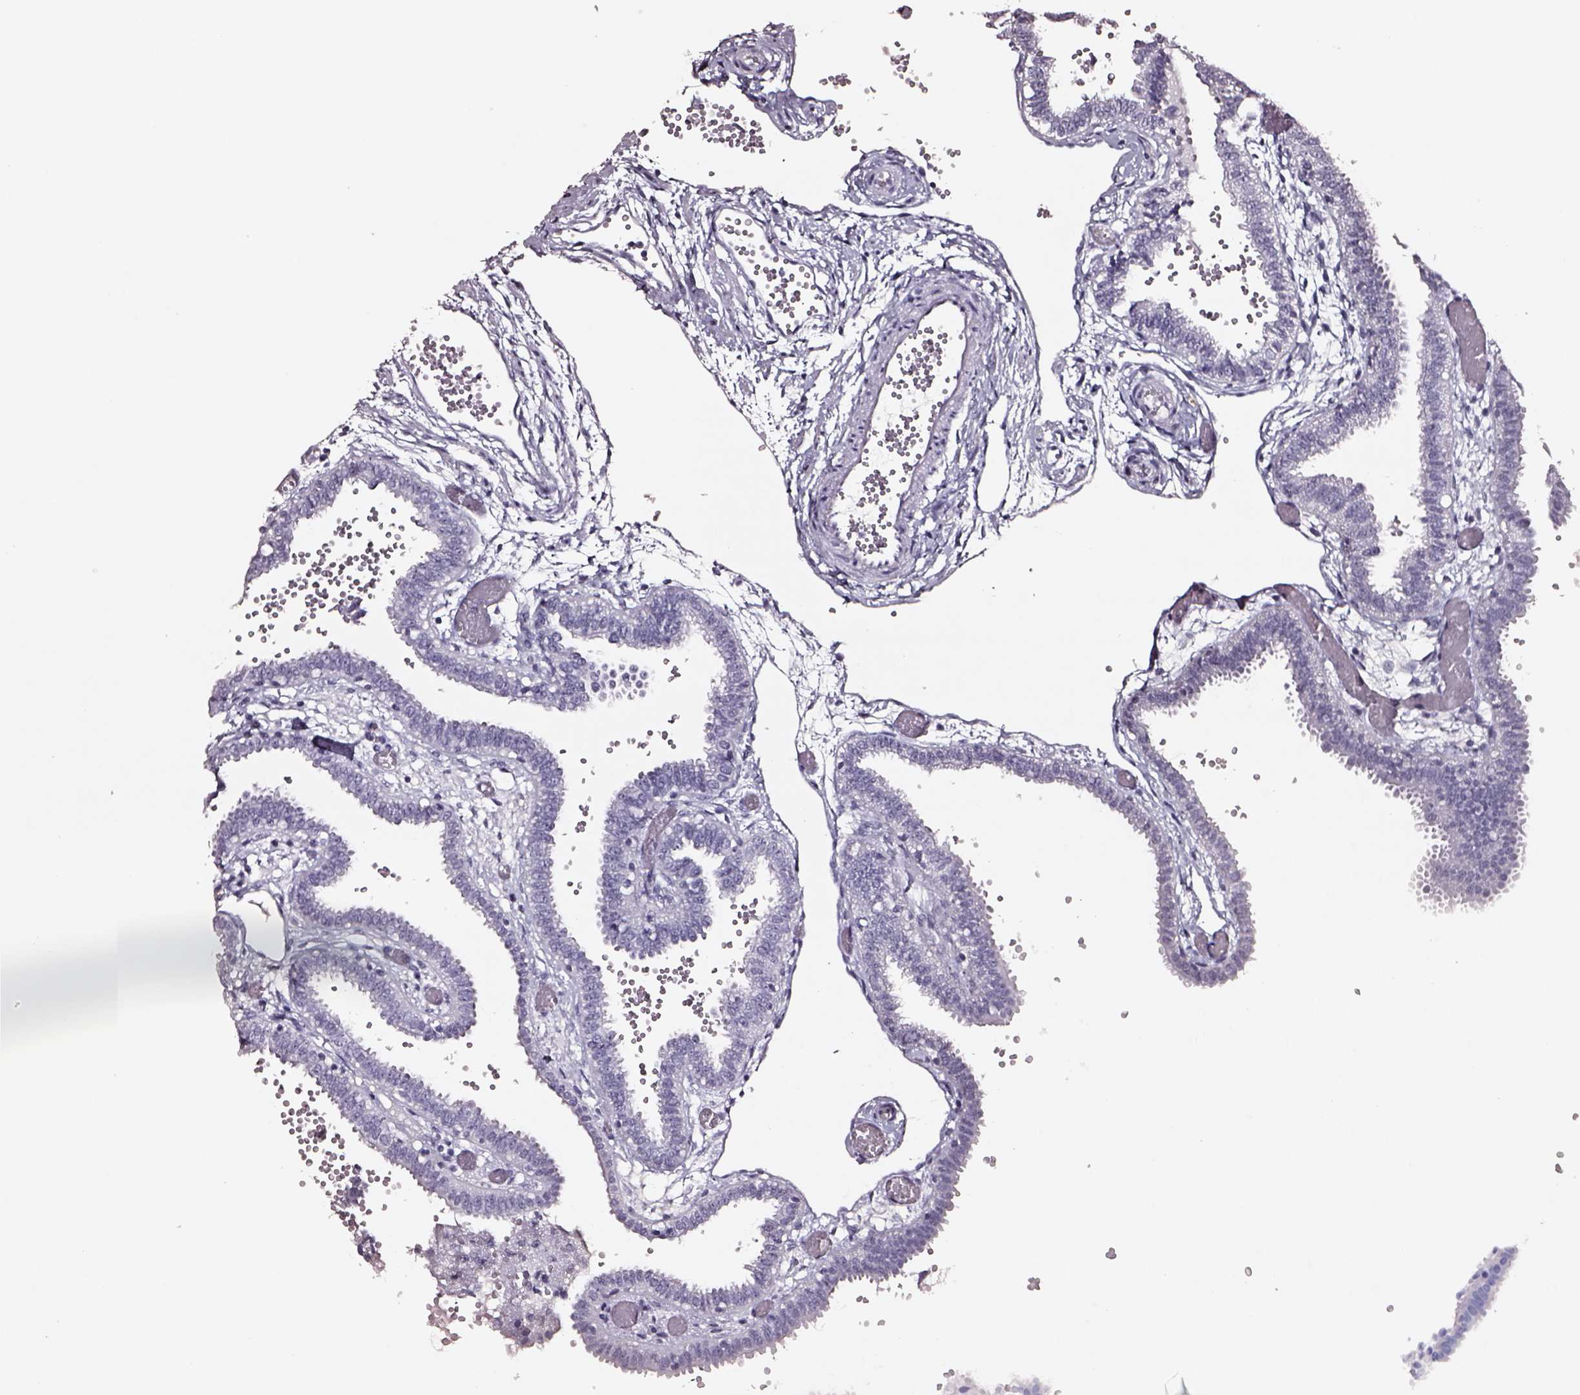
{"staining": {"intensity": "negative", "quantity": "none", "location": "none"}, "tissue": "fallopian tube", "cell_type": "Glandular cells", "image_type": "normal", "snomed": [{"axis": "morphology", "description": "Normal tissue, NOS"}, {"axis": "topography", "description": "Fallopian tube"}], "caption": "High power microscopy image of an IHC photomicrograph of benign fallopian tube, revealing no significant staining in glandular cells.", "gene": "DPEP1", "patient": {"sex": "female", "age": 37}}